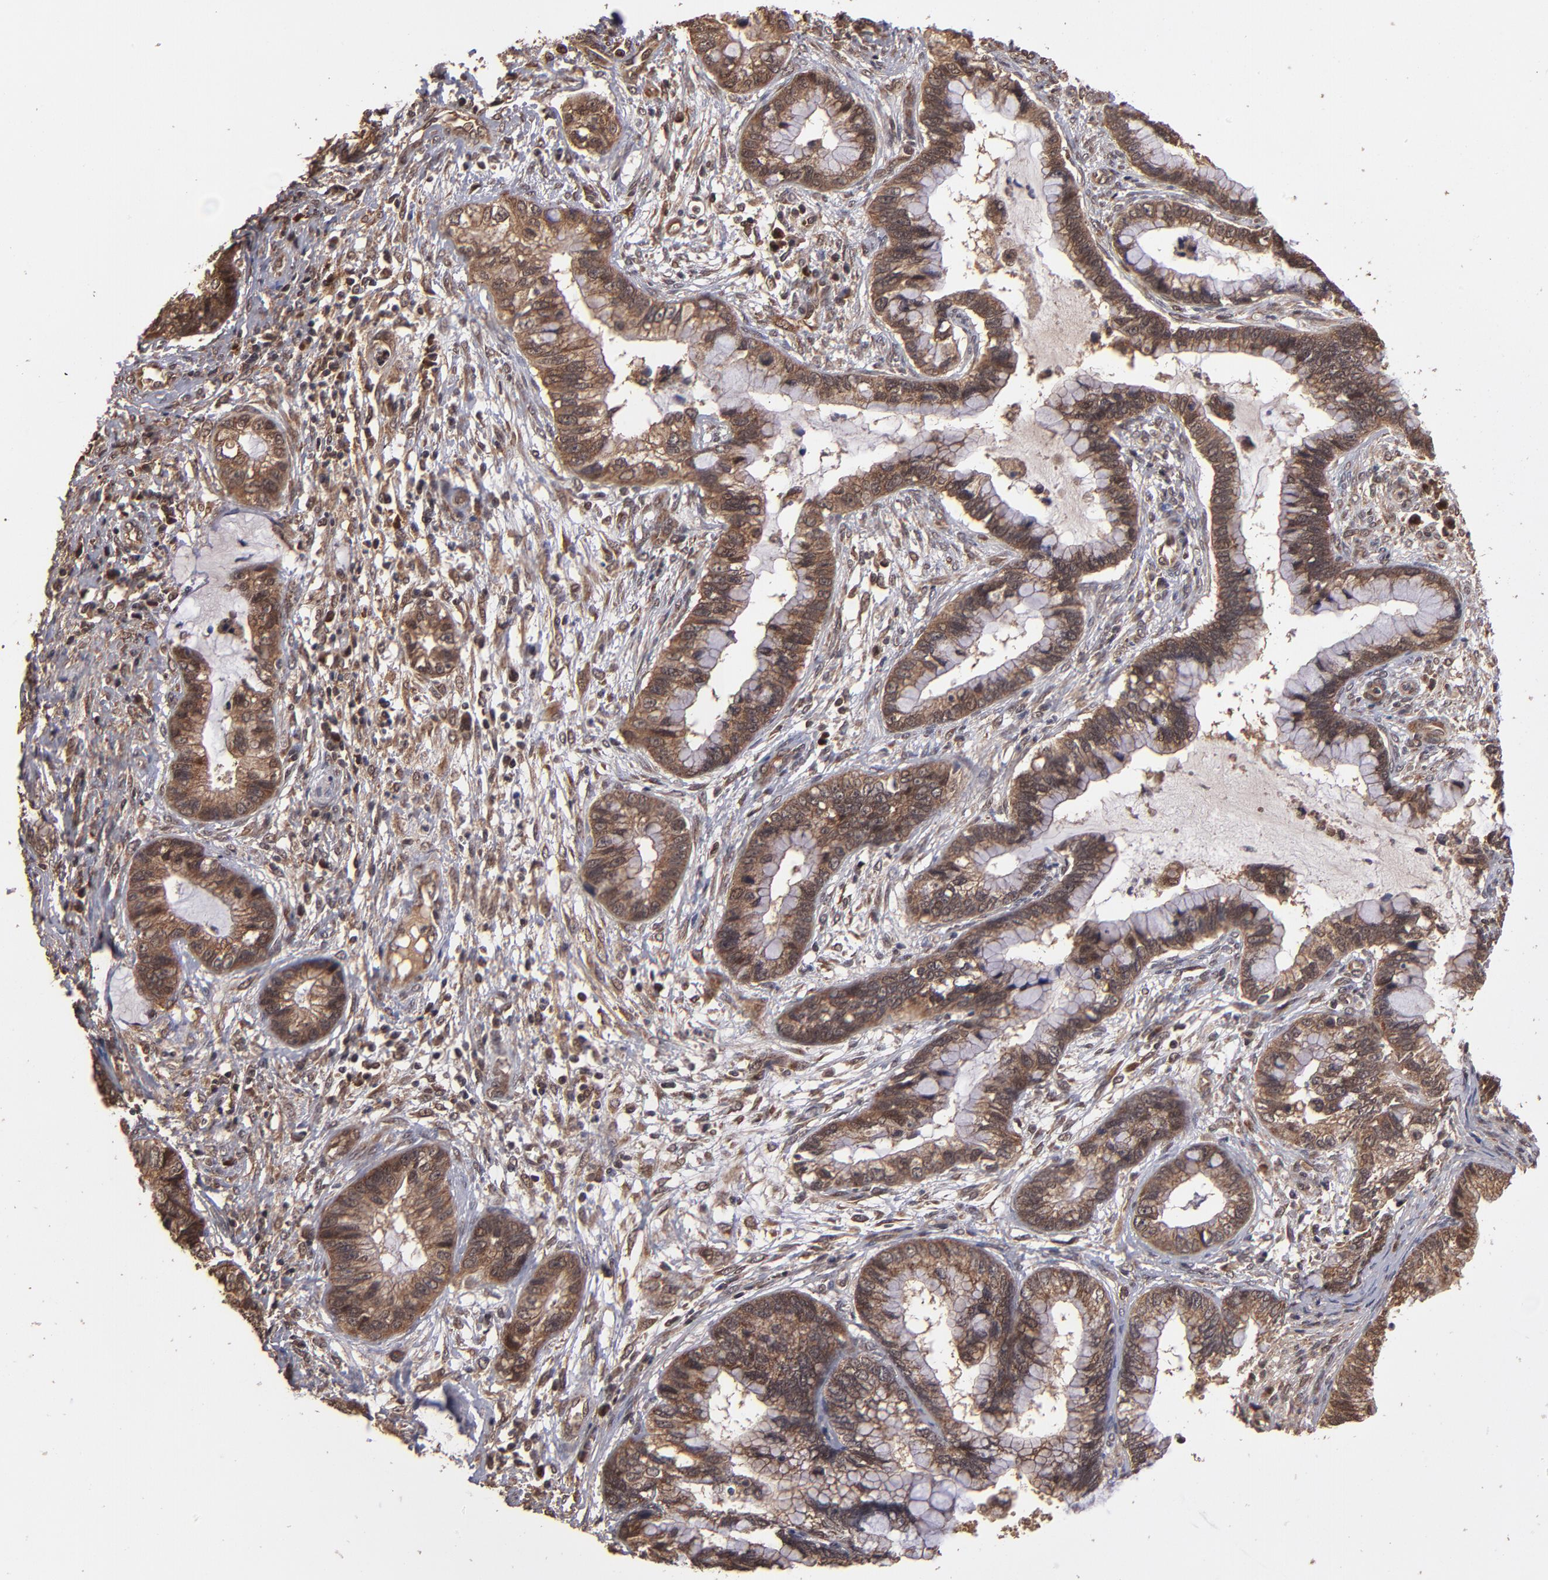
{"staining": {"intensity": "moderate", "quantity": ">75%", "location": "cytoplasmic/membranous"}, "tissue": "cervical cancer", "cell_type": "Tumor cells", "image_type": "cancer", "snomed": [{"axis": "morphology", "description": "Adenocarcinoma, NOS"}, {"axis": "topography", "description": "Cervix"}], "caption": "Adenocarcinoma (cervical) was stained to show a protein in brown. There is medium levels of moderate cytoplasmic/membranous positivity in approximately >75% of tumor cells. The protein of interest is shown in brown color, while the nuclei are stained blue.", "gene": "NFE2L2", "patient": {"sex": "female", "age": 44}}